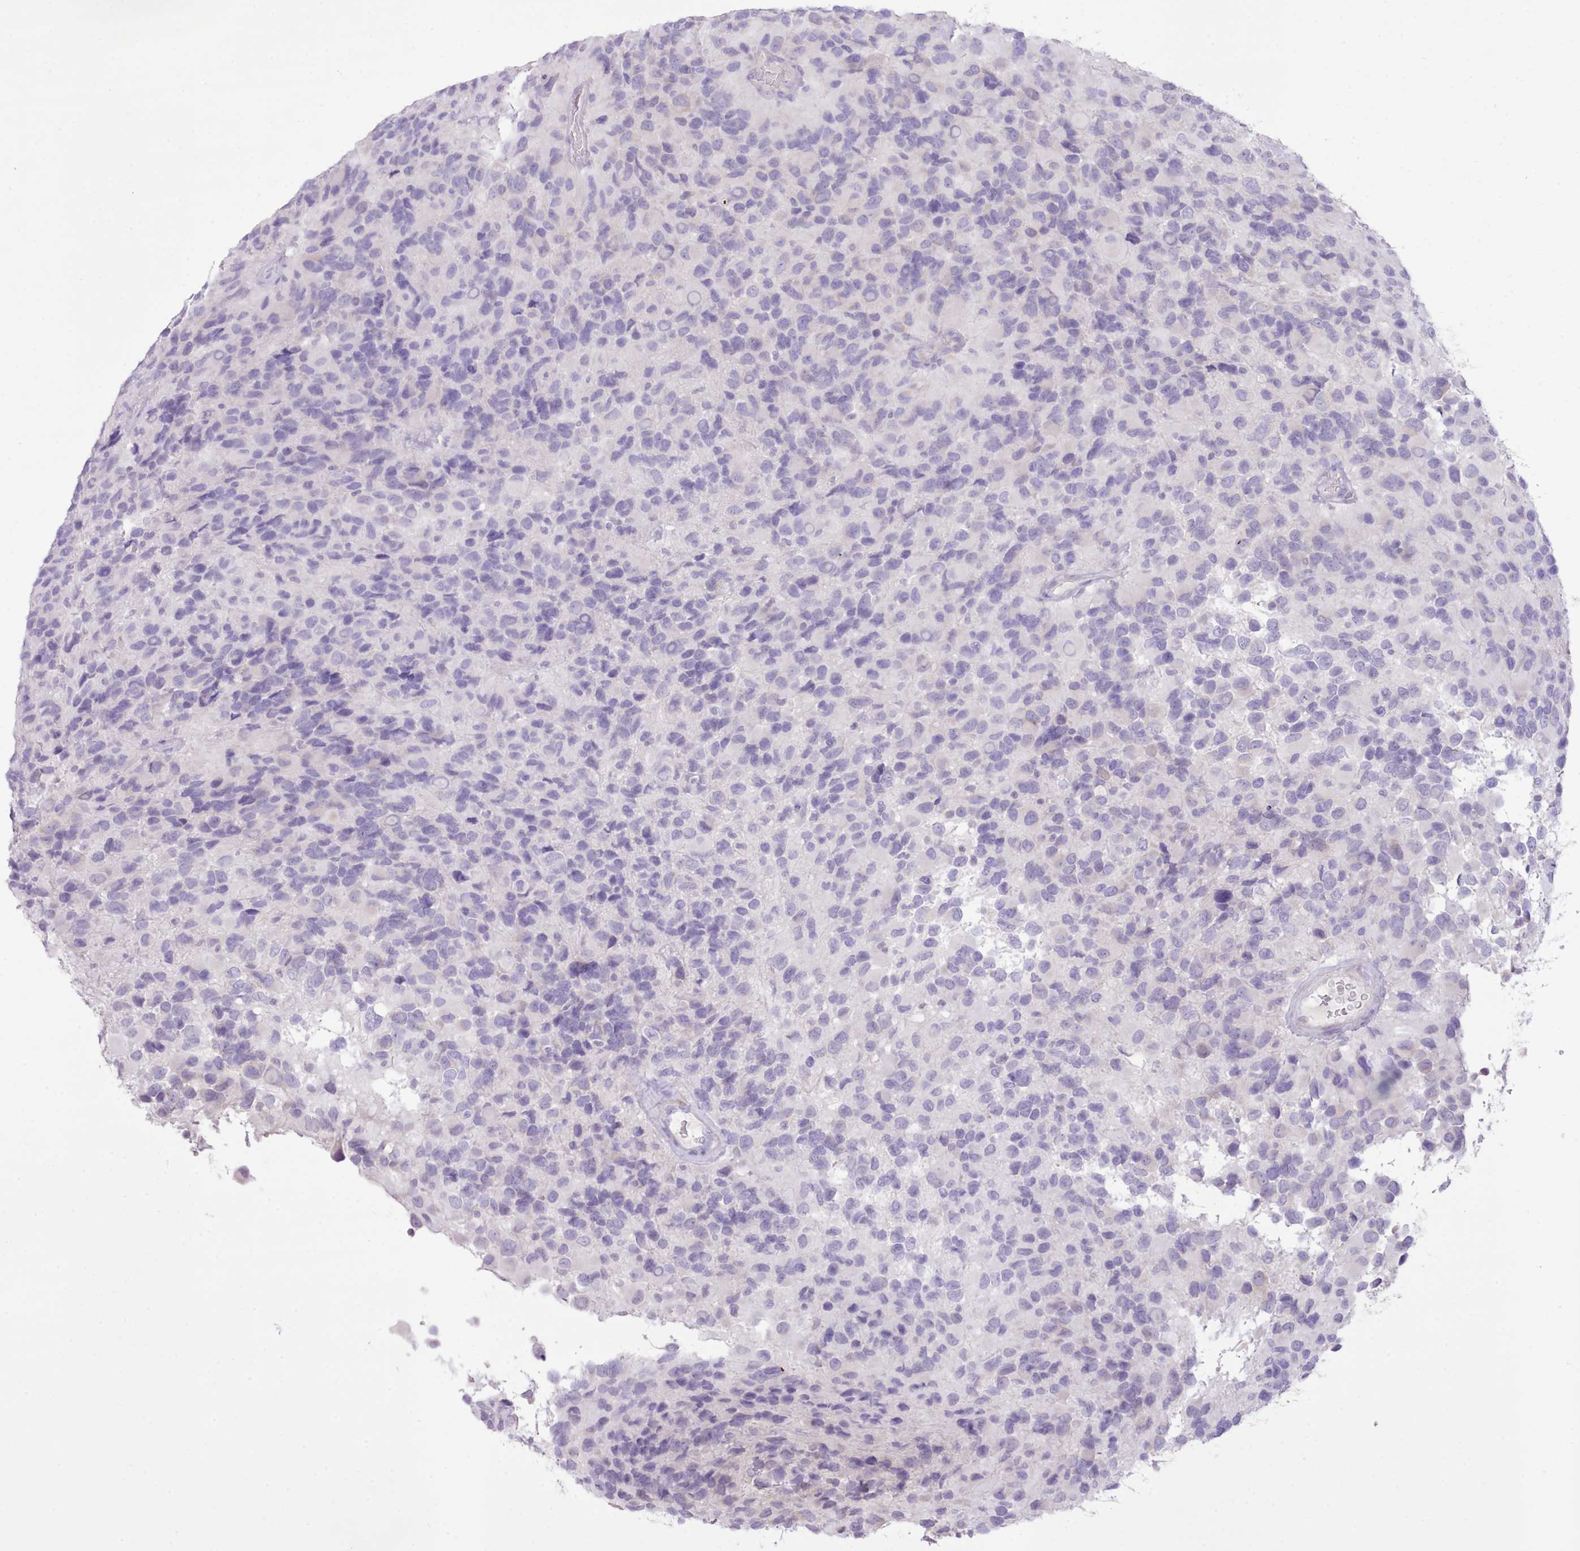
{"staining": {"intensity": "negative", "quantity": "none", "location": "none"}, "tissue": "glioma", "cell_type": "Tumor cells", "image_type": "cancer", "snomed": [{"axis": "morphology", "description": "Glioma, malignant, High grade"}, {"axis": "topography", "description": "Brain"}], "caption": "This photomicrograph is of malignant glioma (high-grade) stained with immunohistochemistry (IHC) to label a protein in brown with the nuclei are counter-stained blue. There is no expression in tumor cells.", "gene": "CCL1", "patient": {"sex": "male", "age": 77}}